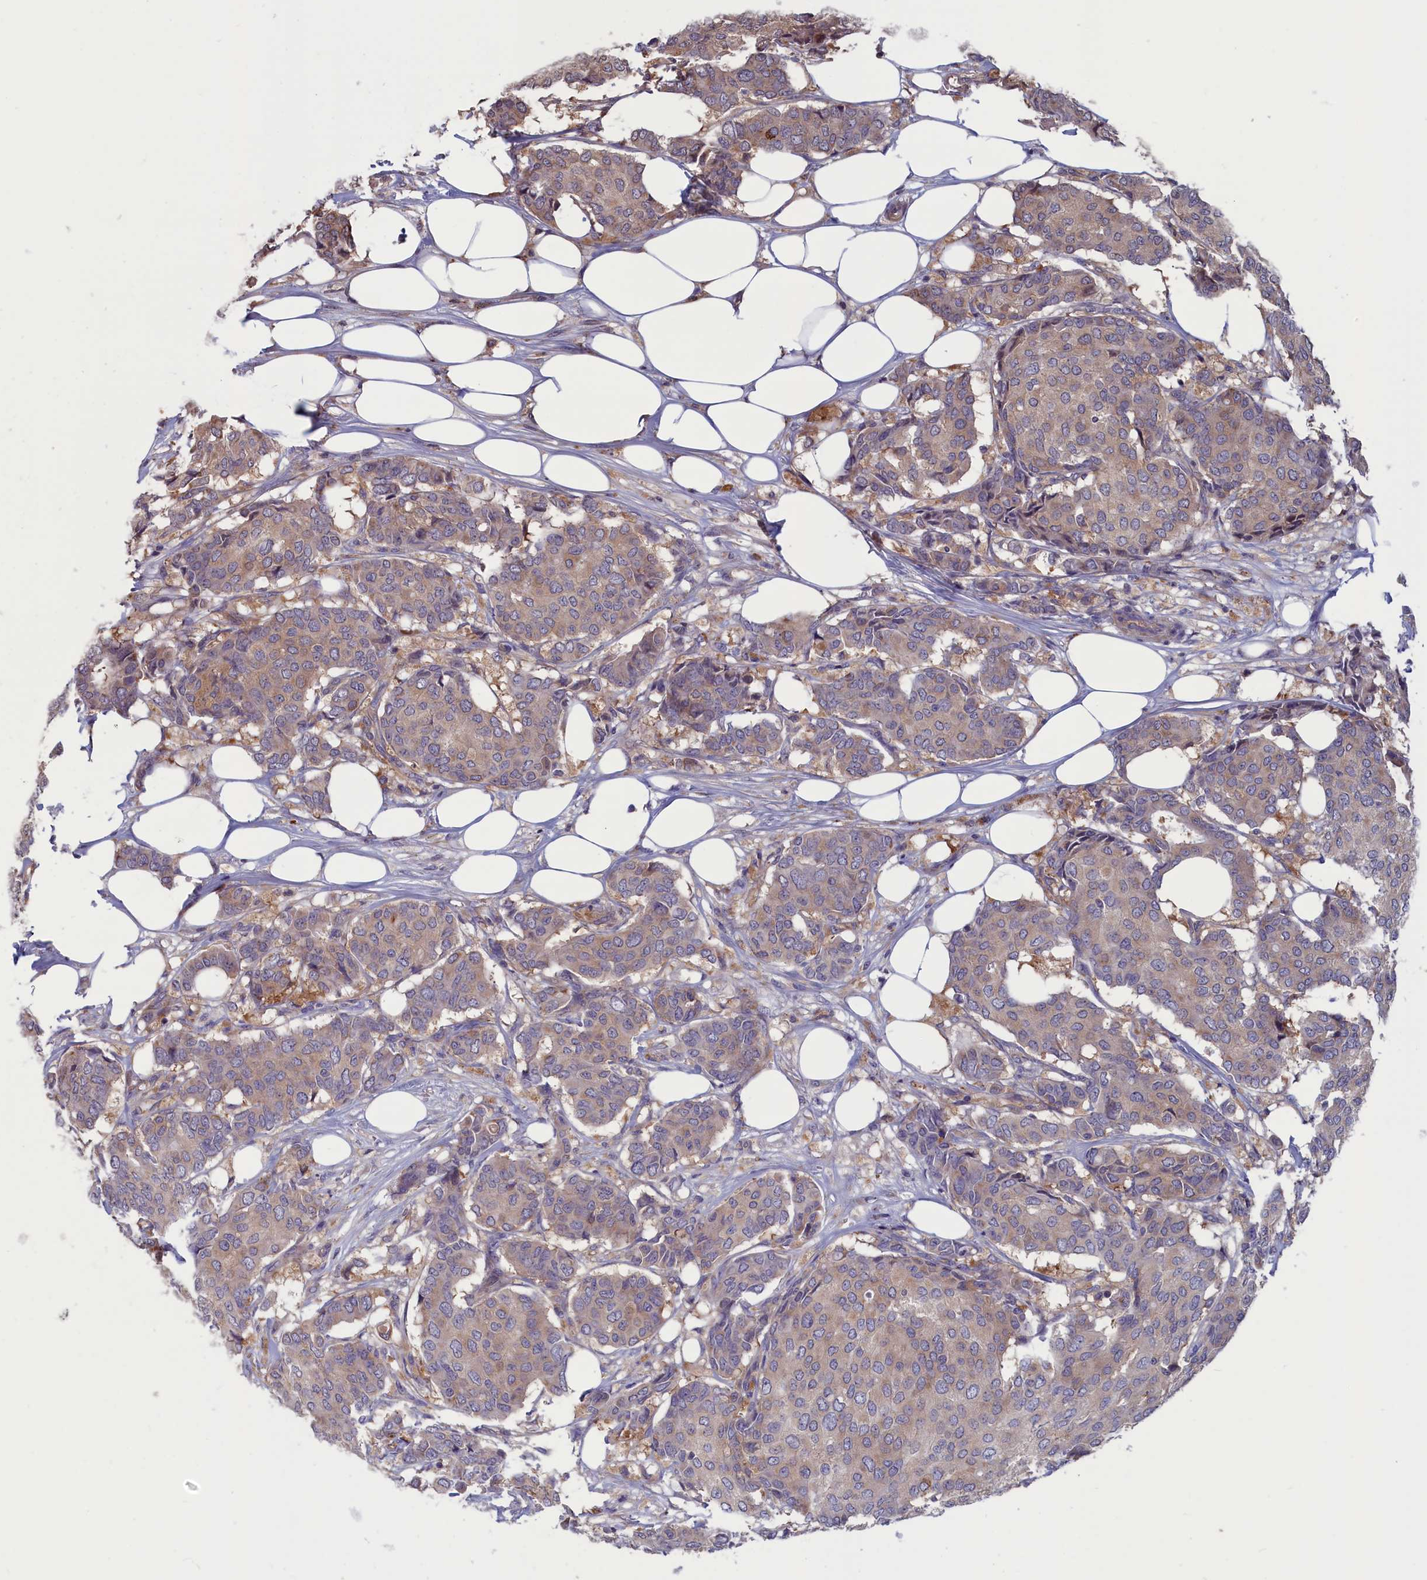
{"staining": {"intensity": "moderate", "quantity": "25%-75%", "location": "cytoplasmic/membranous"}, "tissue": "breast cancer", "cell_type": "Tumor cells", "image_type": "cancer", "snomed": [{"axis": "morphology", "description": "Duct carcinoma"}, {"axis": "topography", "description": "Breast"}], "caption": "Breast cancer stained for a protein (brown) reveals moderate cytoplasmic/membranous positive positivity in approximately 25%-75% of tumor cells.", "gene": "CACTIN", "patient": {"sex": "female", "age": 75}}